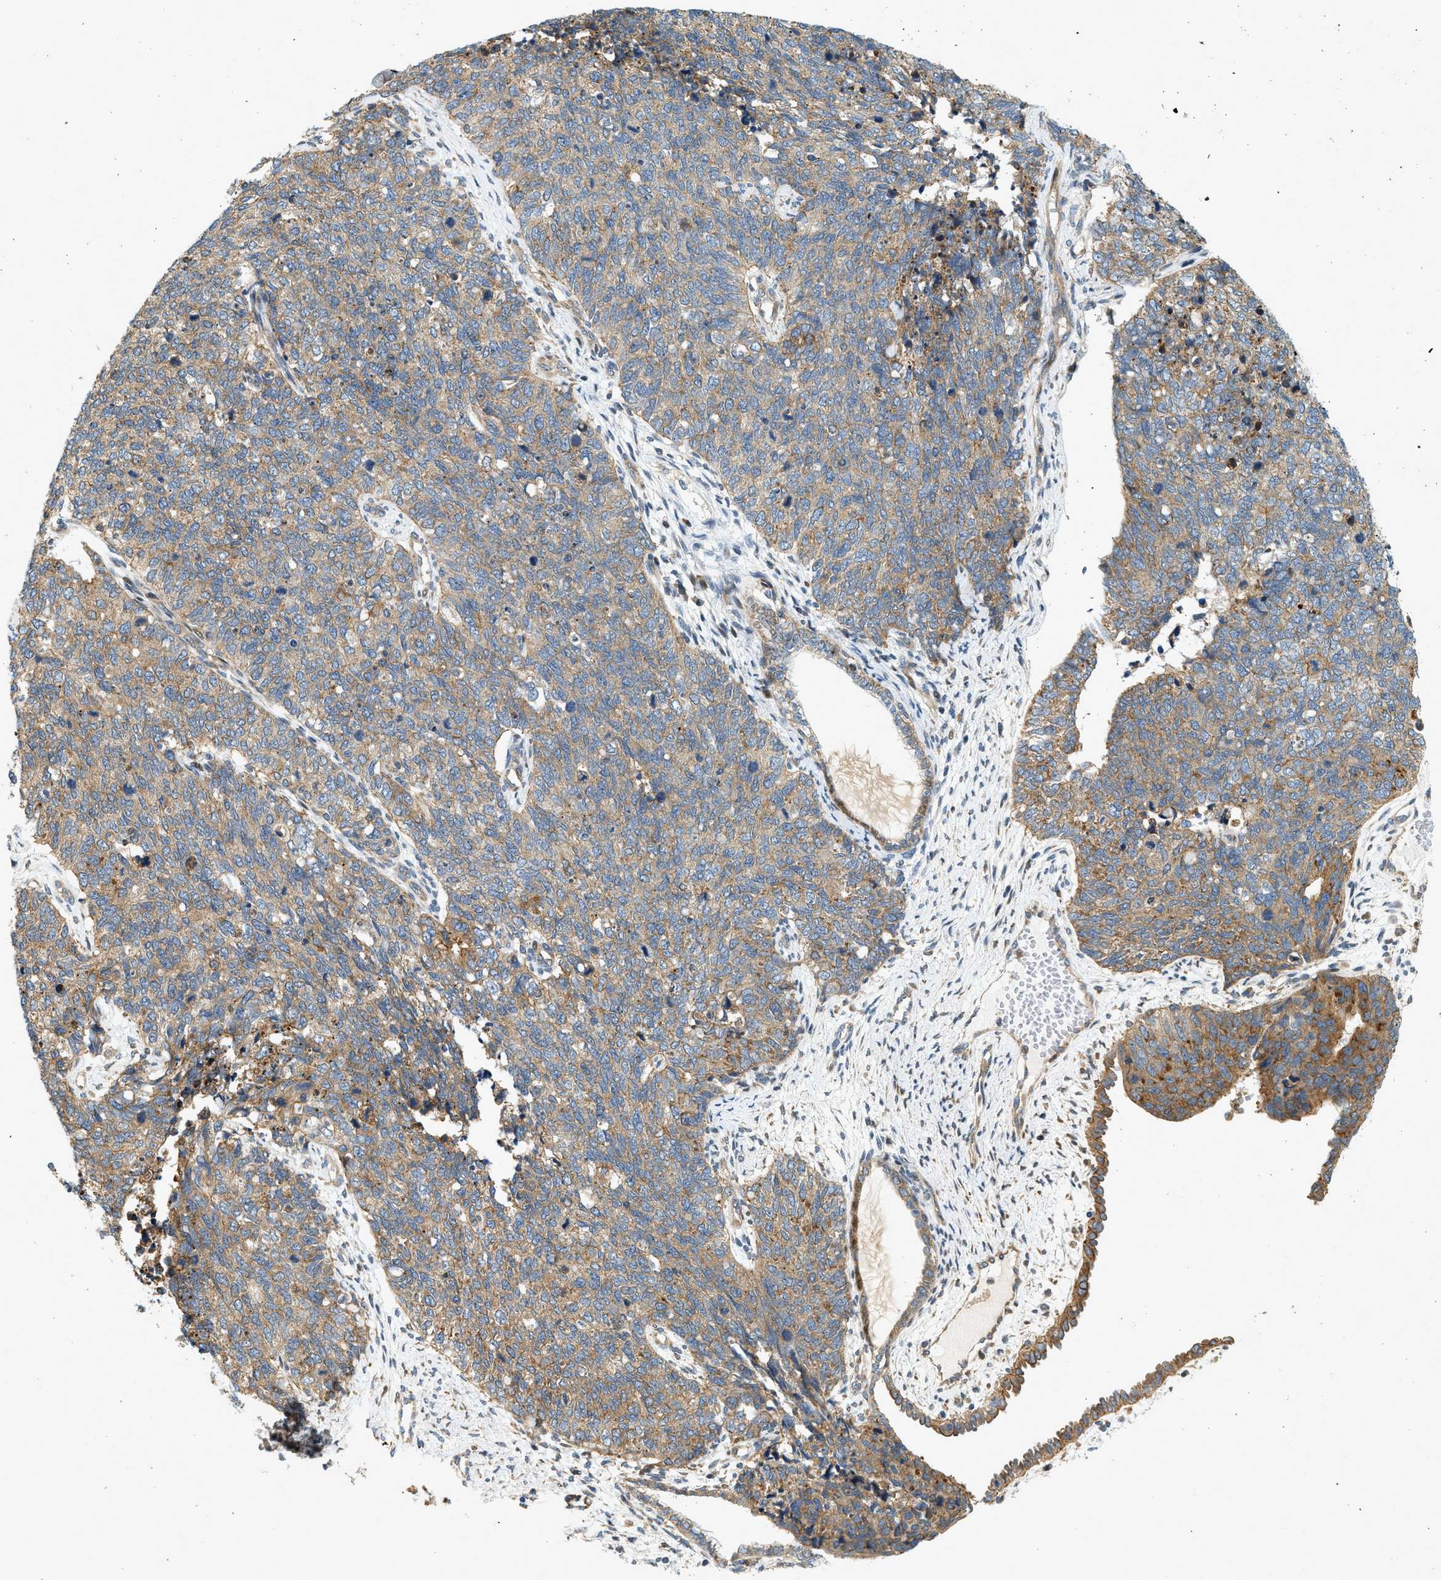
{"staining": {"intensity": "moderate", "quantity": "25%-75%", "location": "cytoplasmic/membranous"}, "tissue": "cervical cancer", "cell_type": "Tumor cells", "image_type": "cancer", "snomed": [{"axis": "morphology", "description": "Squamous cell carcinoma, NOS"}, {"axis": "topography", "description": "Cervix"}], "caption": "A brown stain labels moderate cytoplasmic/membranous expression of a protein in cervical cancer tumor cells.", "gene": "NRSN2", "patient": {"sex": "female", "age": 63}}